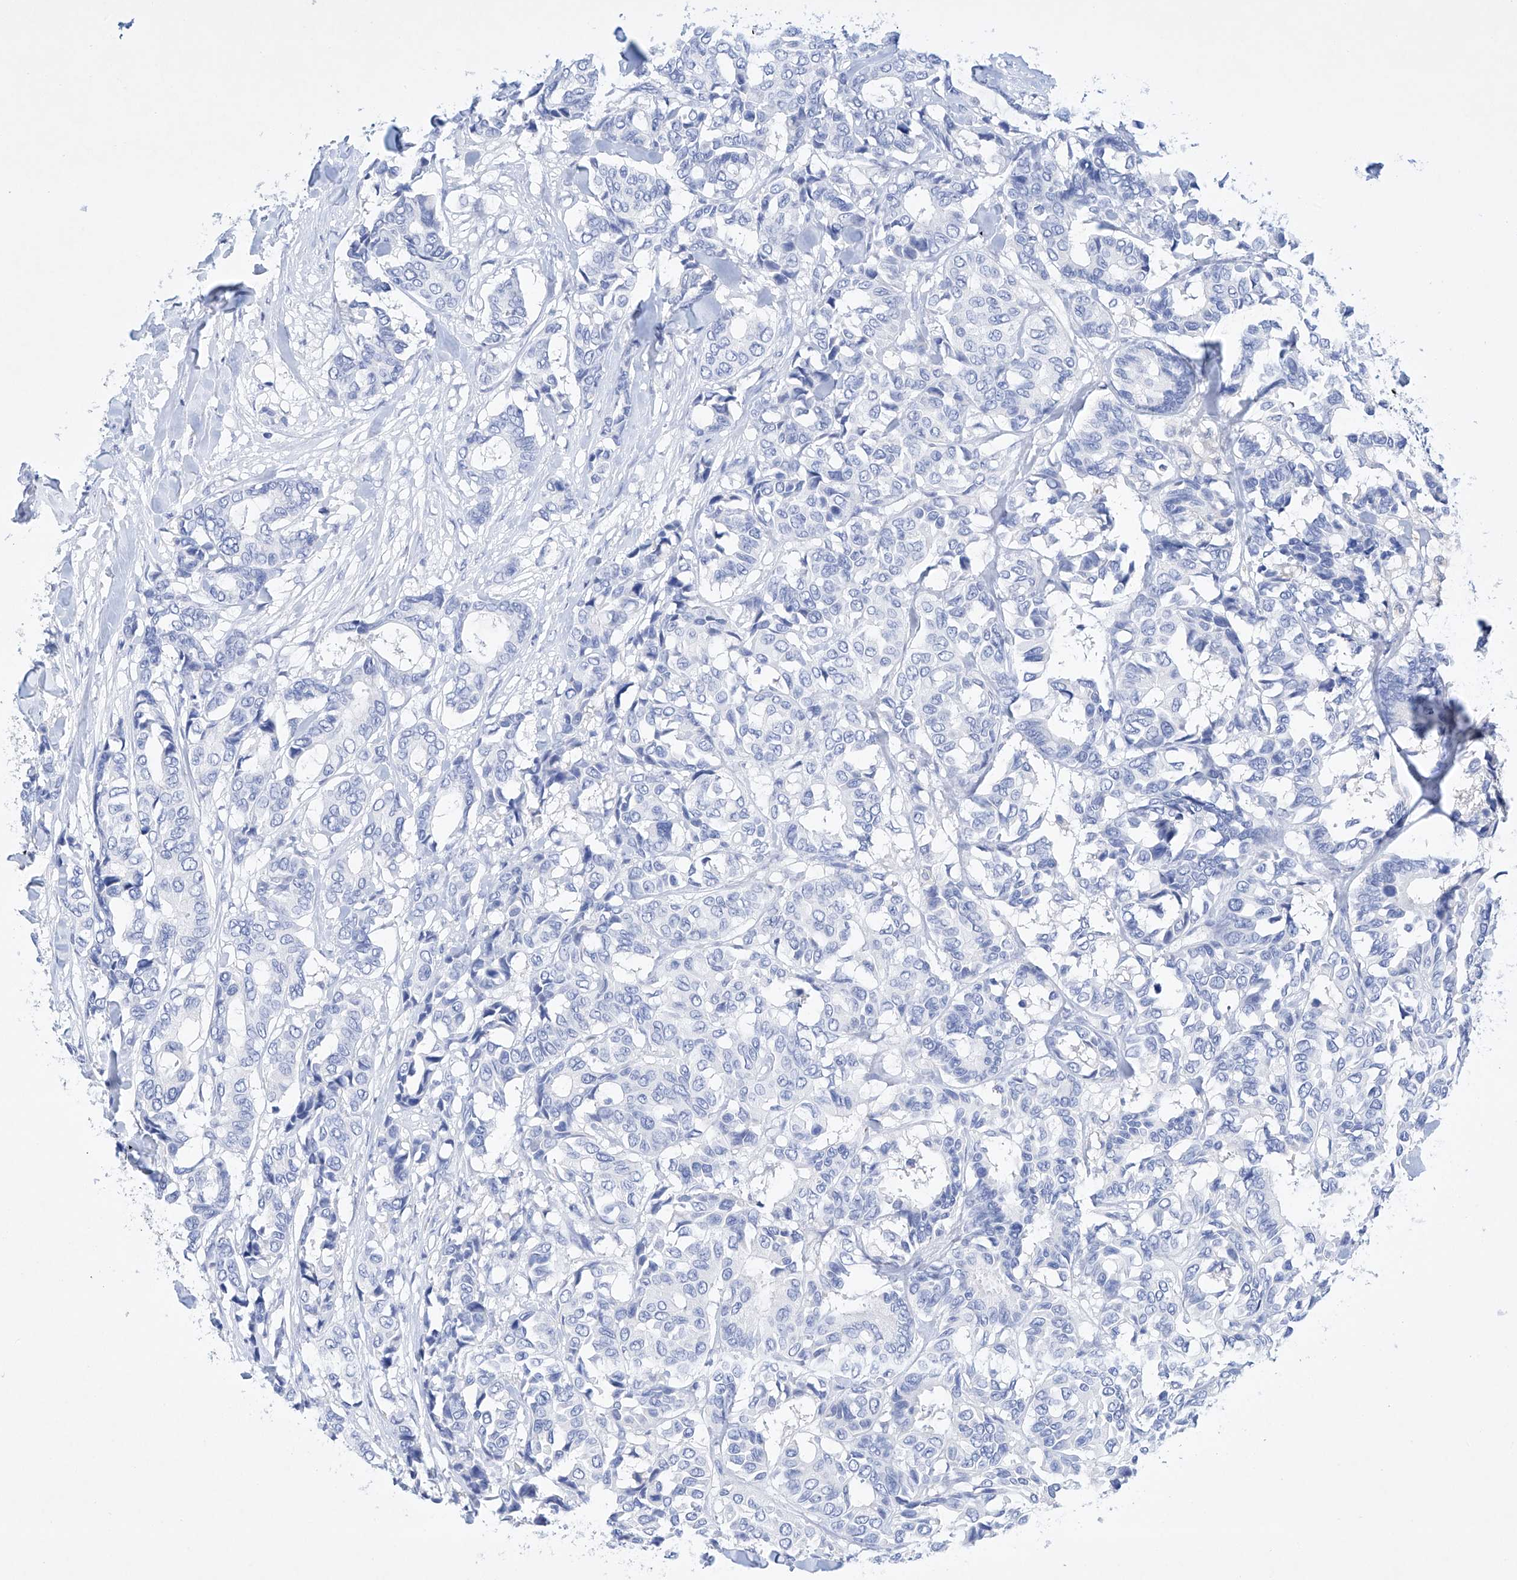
{"staining": {"intensity": "negative", "quantity": "none", "location": "none"}, "tissue": "breast cancer", "cell_type": "Tumor cells", "image_type": "cancer", "snomed": [{"axis": "morphology", "description": "Duct carcinoma"}, {"axis": "topography", "description": "Breast"}], "caption": "Immunohistochemistry of human invasive ductal carcinoma (breast) demonstrates no positivity in tumor cells. (DAB immunohistochemistry, high magnification).", "gene": "LURAP1", "patient": {"sex": "female", "age": 87}}